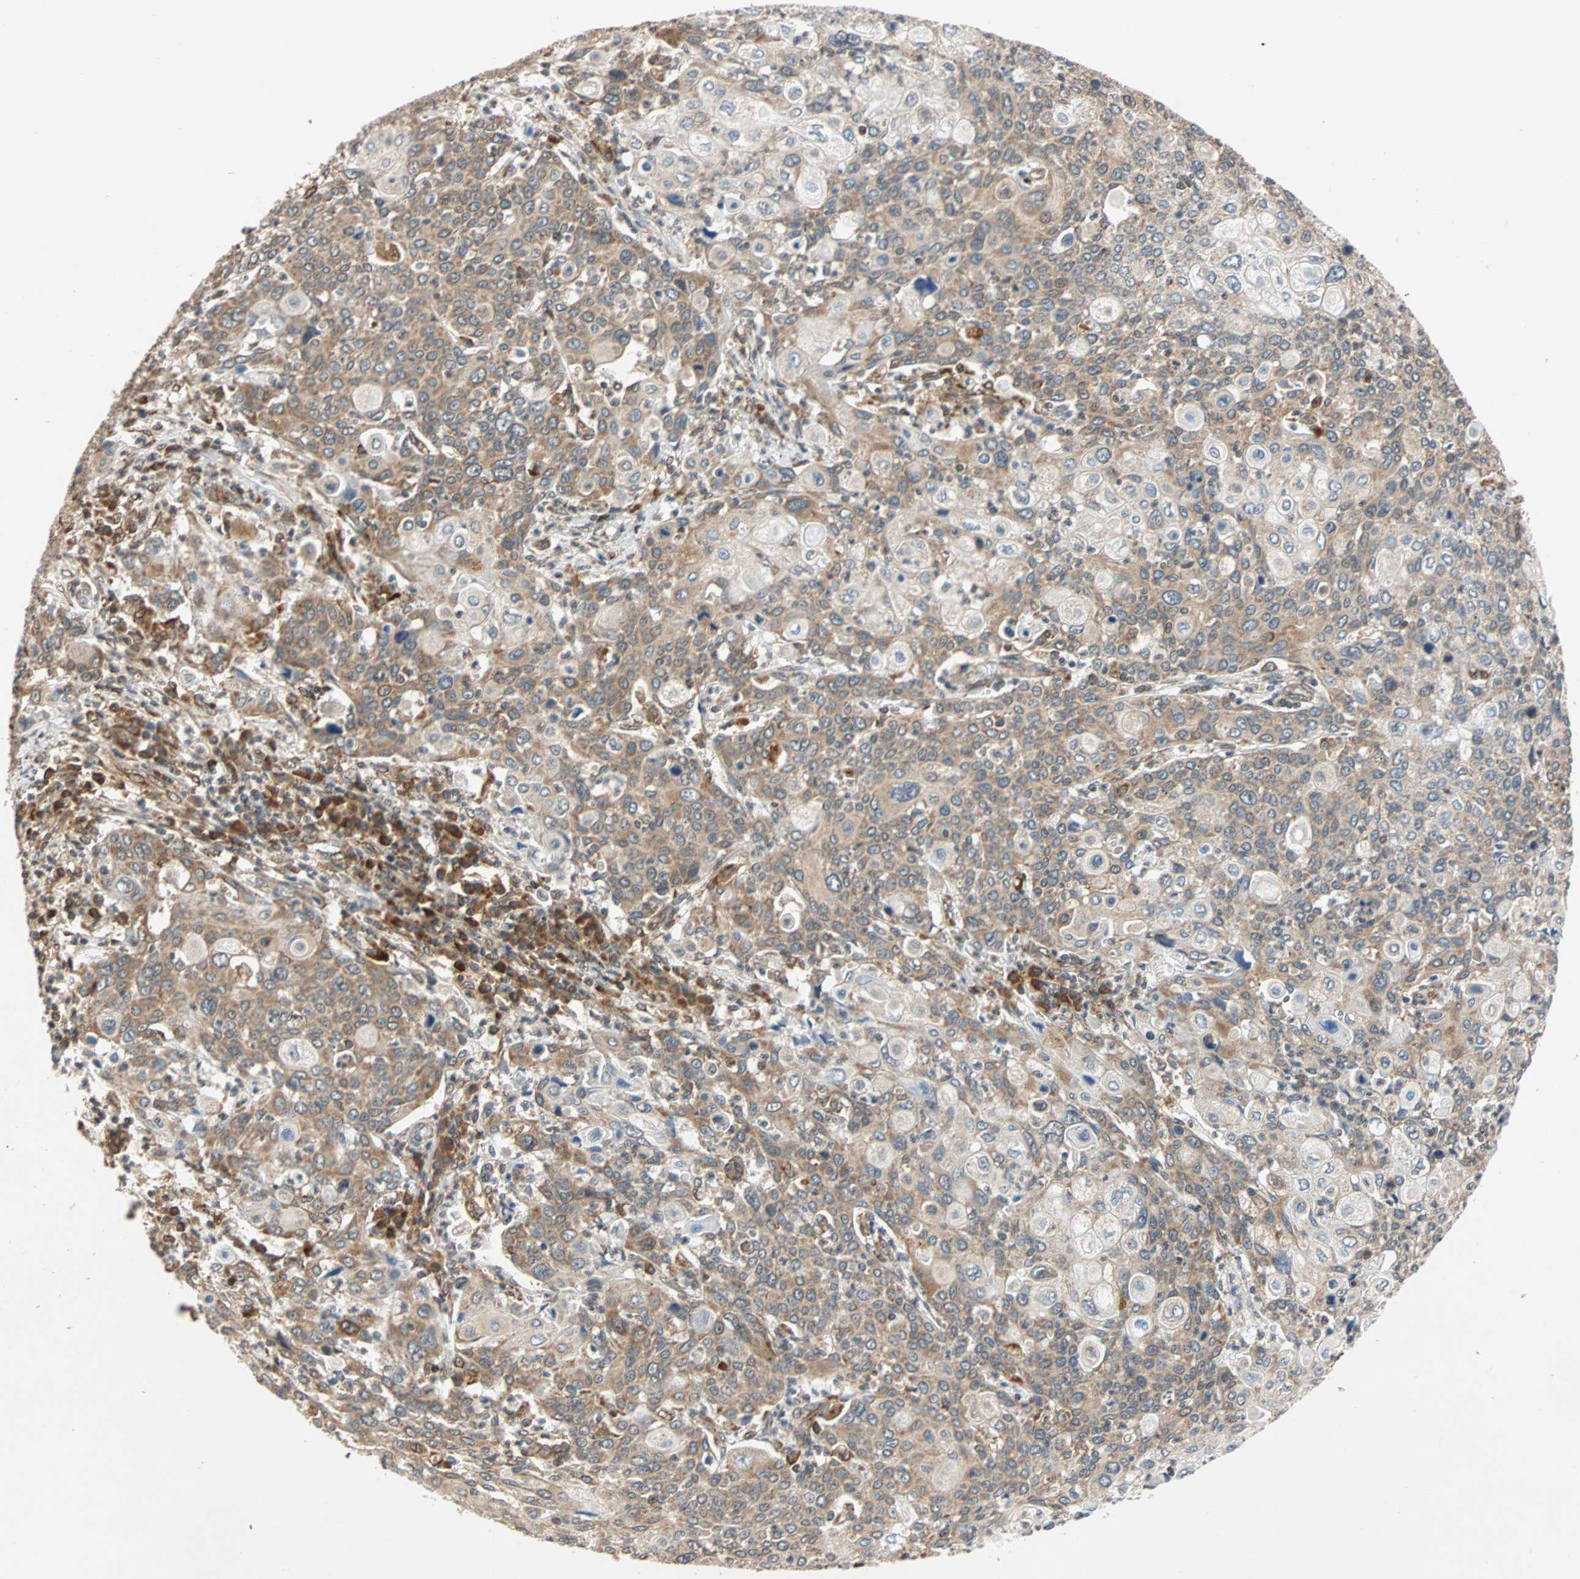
{"staining": {"intensity": "weak", "quantity": ">75%", "location": "cytoplasmic/membranous"}, "tissue": "cervical cancer", "cell_type": "Tumor cells", "image_type": "cancer", "snomed": [{"axis": "morphology", "description": "Squamous cell carcinoma, NOS"}, {"axis": "topography", "description": "Cervix"}], "caption": "Tumor cells display low levels of weak cytoplasmic/membranous expression in about >75% of cells in human cervical cancer (squamous cell carcinoma). The protein is stained brown, and the nuclei are stained in blue (DAB IHC with brightfield microscopy, high magnification).", "gene": "AUP1", "patient": {"sex": "female", "age": 40}}